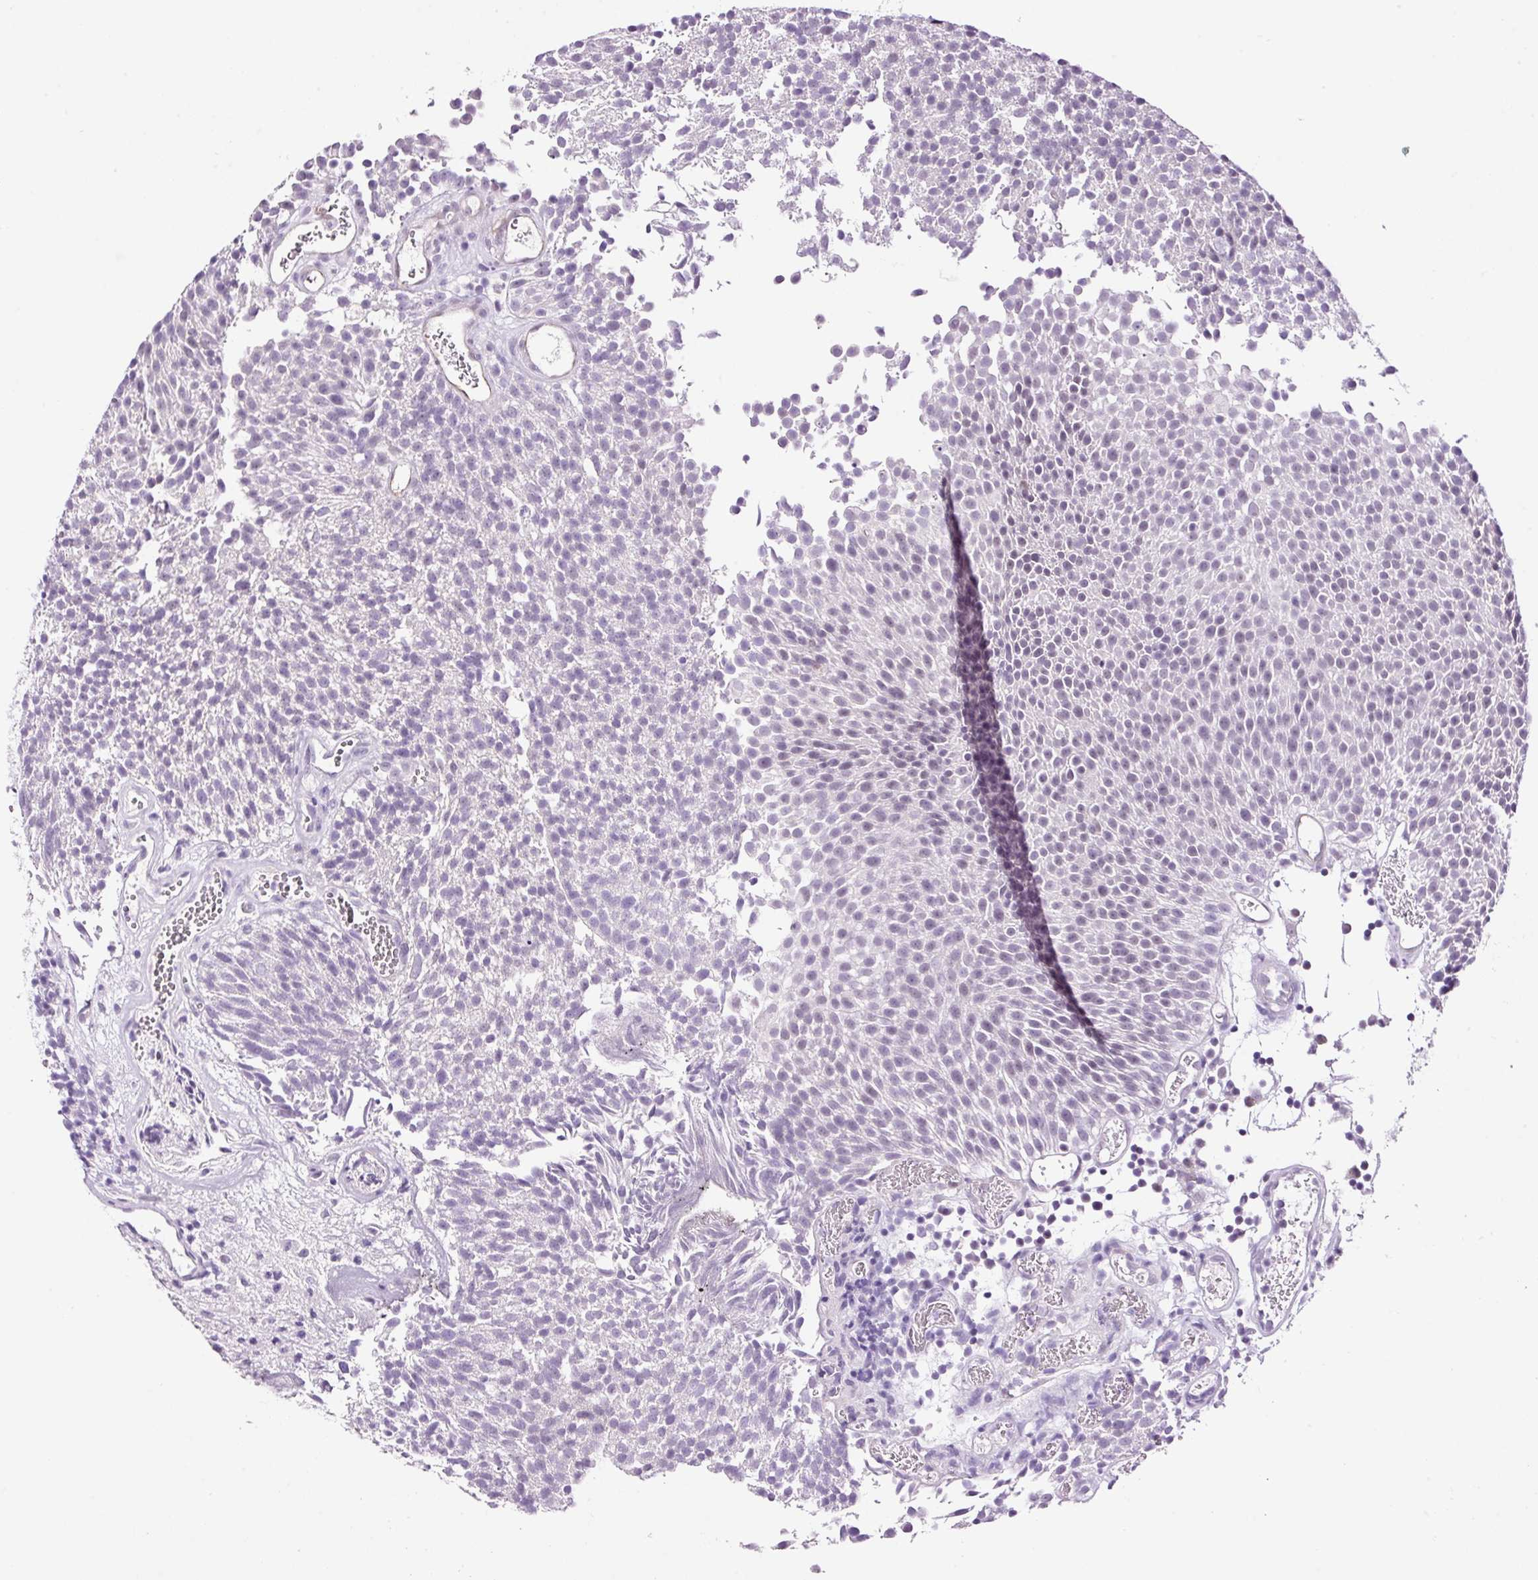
{"staining": {"intensity": "negative", "quantity": "none", "location": "none"}, "tissue": "urothelial cancer", "cell_type": "Tumor cells", "image_type": "cancer", "snomed": [{"axis": "morphology", "description": "Urothelial carcinoma, Low grade"}, {"axis": "topography", "description": "Urinary bladder"}], "caption": "This is an immunohistochemistry (IHC) photomicrograph of low-grade urothelial carcinoma. There is no expression in tumor cells.", "gene": "RTF2", "patient": {"sex": "female", "age": 79}}